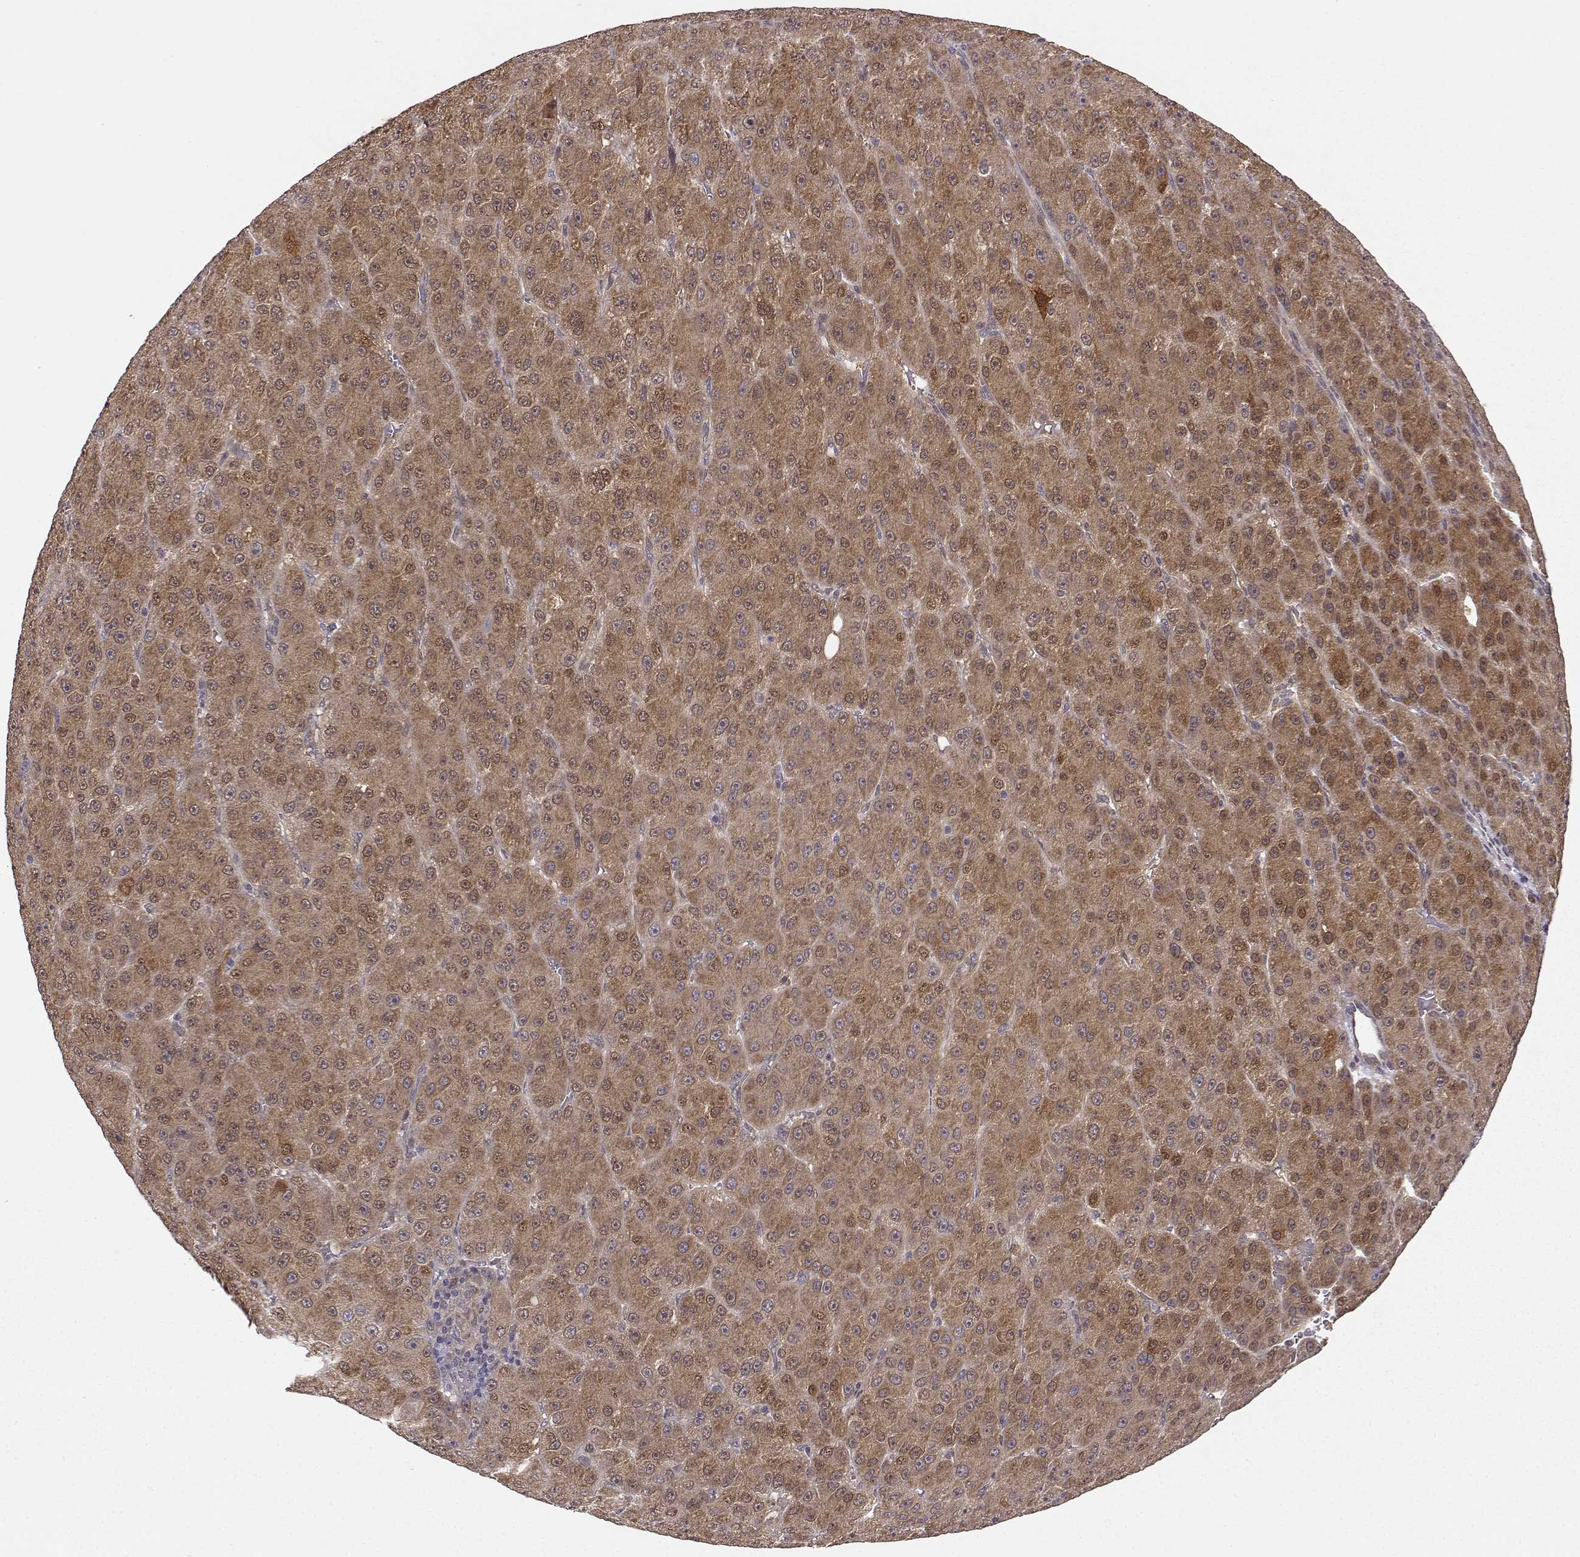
{"staining": {"intensity": "moderate", "quantity": ">75%", "location": "cytoplasmic/membranous"}, "tissue": "liver cancer", "cell_type": "Tumor cells", "image_type": "cancer", "snomed": [{"axis": "morphology", "description": "Carcinoma, Hepatocellular, NOS"}, {"axis": "topography", "description": "Liver"}], "caption": "Protein expression analysis of liver hepatocellular carcinoma displays moderate cytoplasmic/membranous positivity in about >75% of tumor cells. The staining is performed using DAB brown chromogen to label protein expression. The nuclei are counter-stained blue using hematoxylin.", "gene": "ERGIC2", "patient": {"sex": "male", "age": 67}}